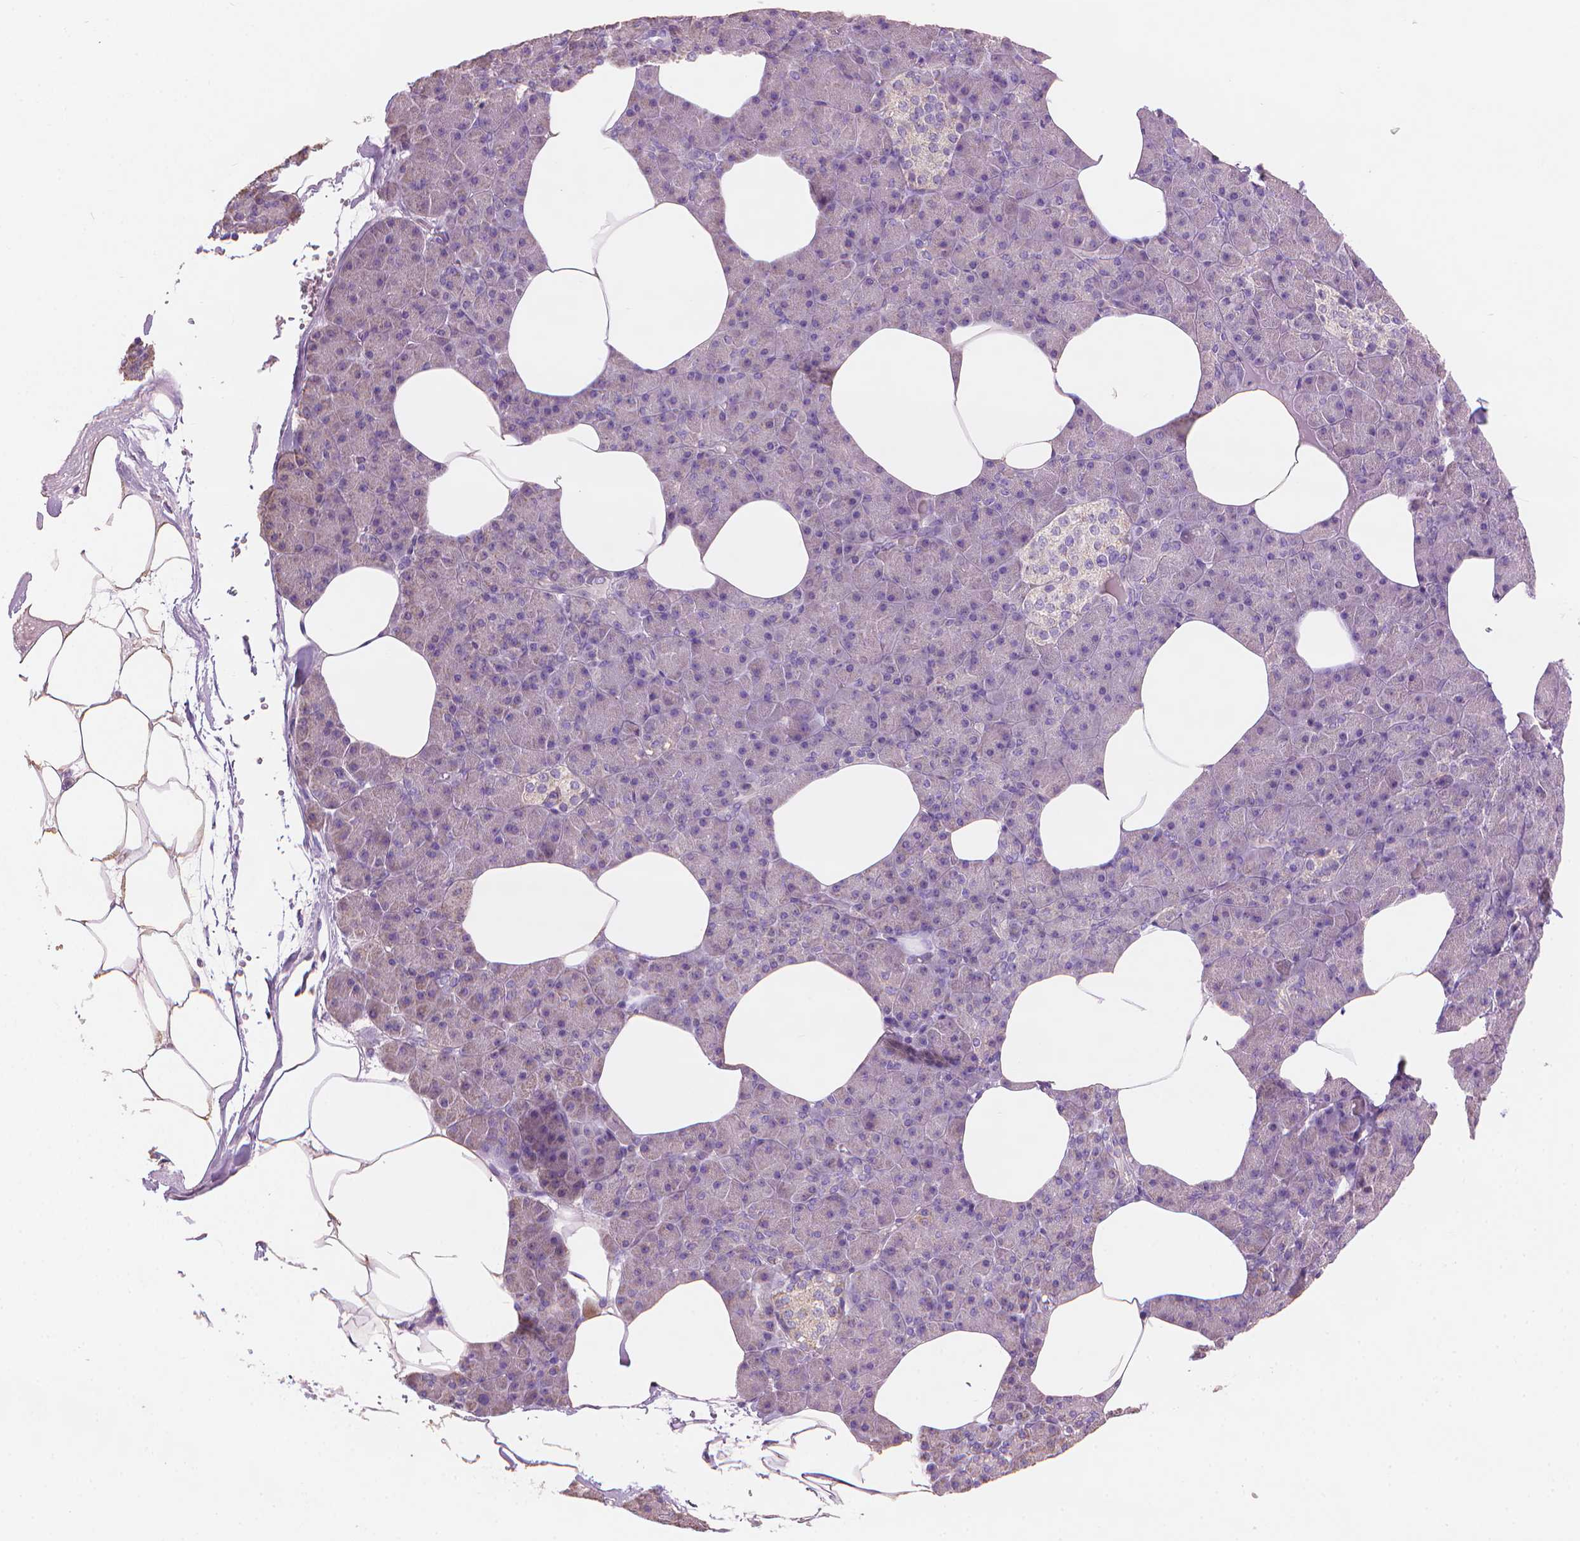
{"staining": {"intensity": "negative", "quantity": "none", "location": "none"}, "tissue": "pancreas", "cell_type": "Exocrine glandular cells", "image_type": "normal", "snomed": [{"axis": "morphology", "description": "Normal tissue, NOS"}, {"axis": "topography", "description": "Pancreas"}], "caption": "A high-resolution image shows immunohistochemistry (IHC) staining of benign pancreas, which demonstrates no significant staining in exocrine glandular cells.", "gene": "TTC29", "patient": {"sex": "female", "age": 45}}